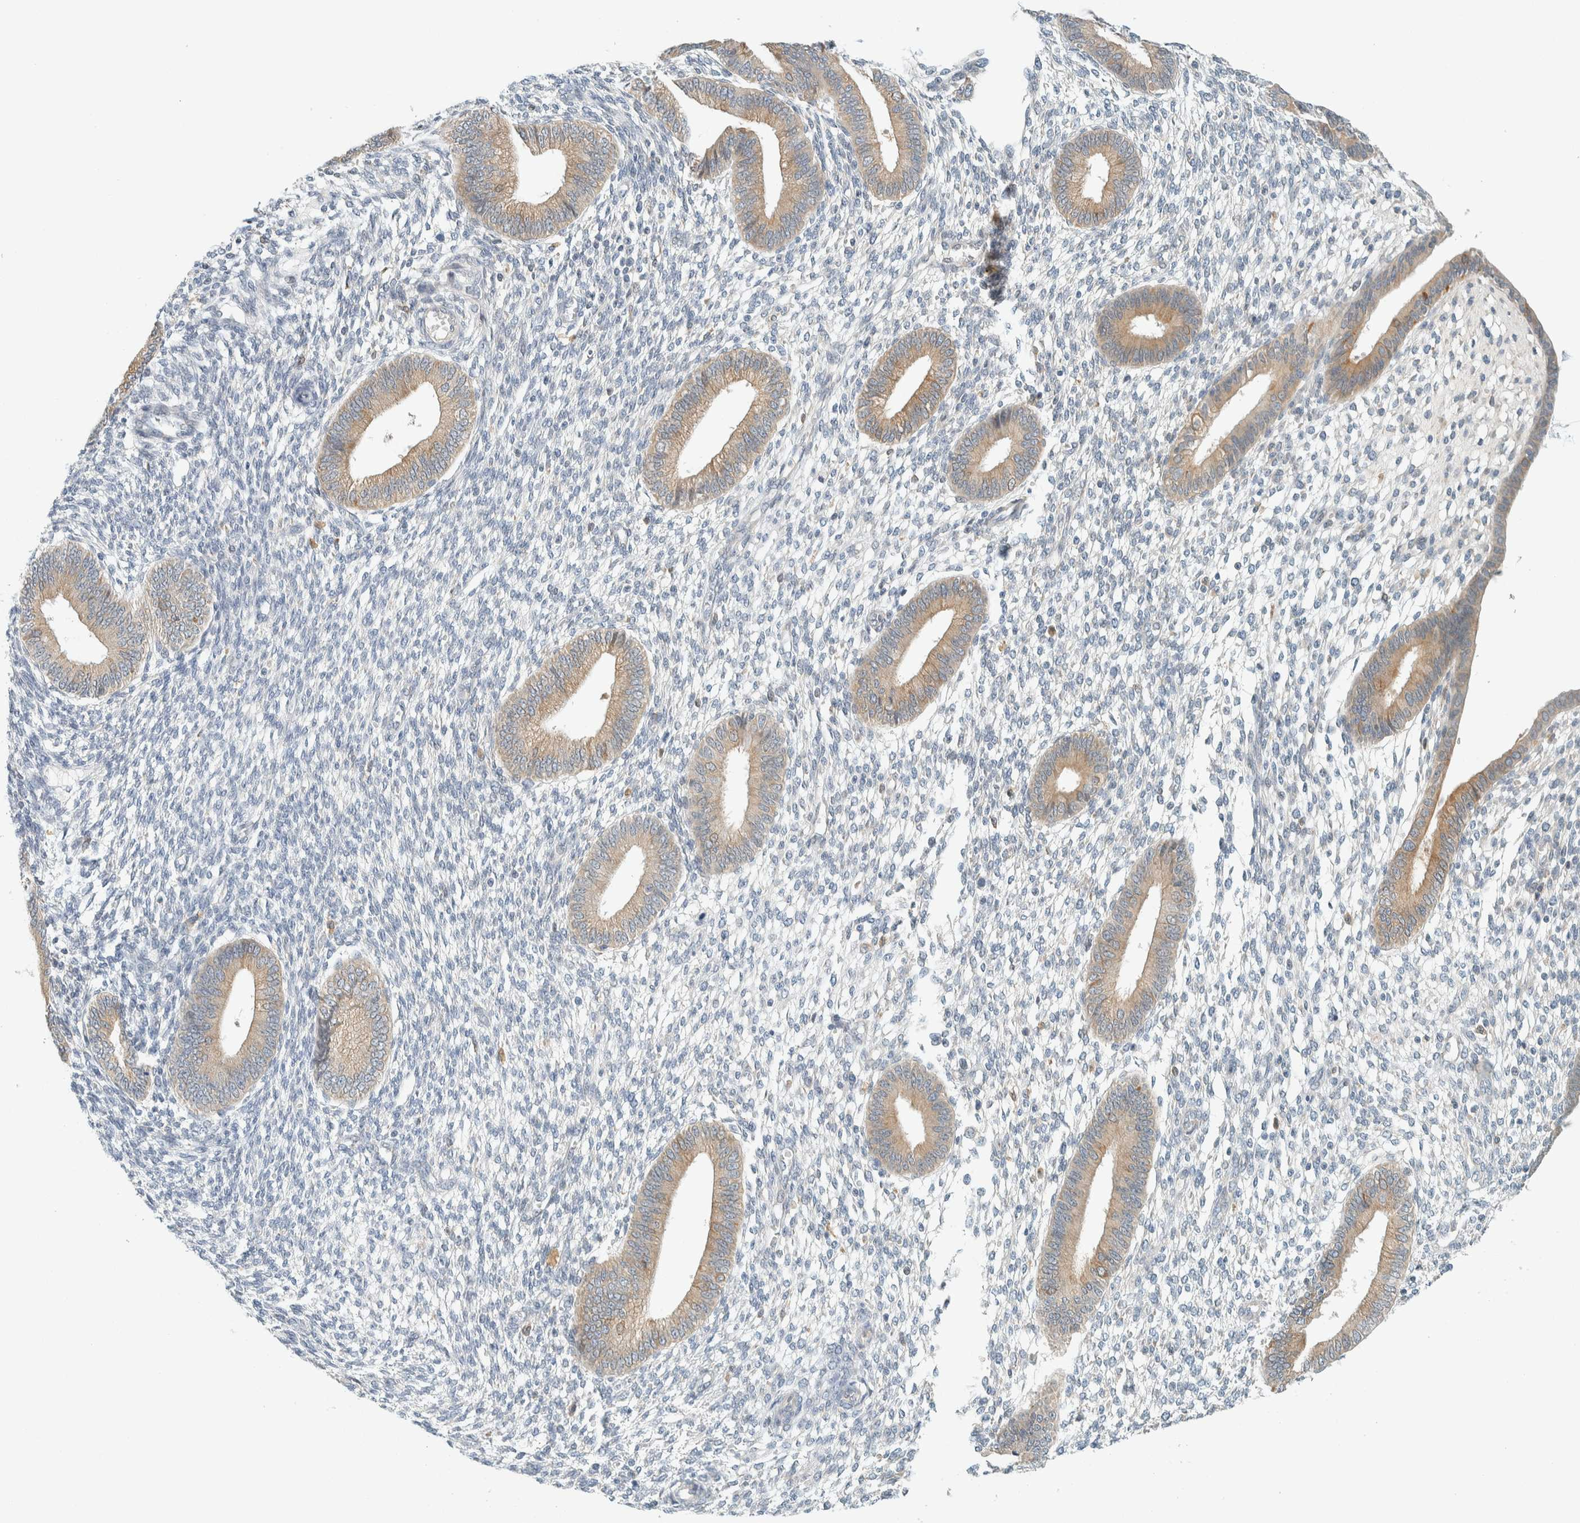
{"staining": {"intensity": "negative", "quantity": "none", "location": "none"}, "tissue": "endometrium", "cell_type": "Cells in endometrial stroma", "image_type": "normal", "snomed": [{"axis": "morphology", "description": "Normal tissue, NOS"}, {"axis": "topography", "description": "Endometrium"}], "caption": "This photomicrograph is of normal endometrium stained with immunohistochemistry to label a protein in brown with the nuclei are counter-stained blue. There is no positivity in cells in endometrial stroma. The staining was performed using DAB to visualize the protein expression in brown, while the nuclei were stained in blue with hematoxylin (Magnification: 20x).", "gene": "SUMF2", "patient": {"sex": "female", "age": 46}}